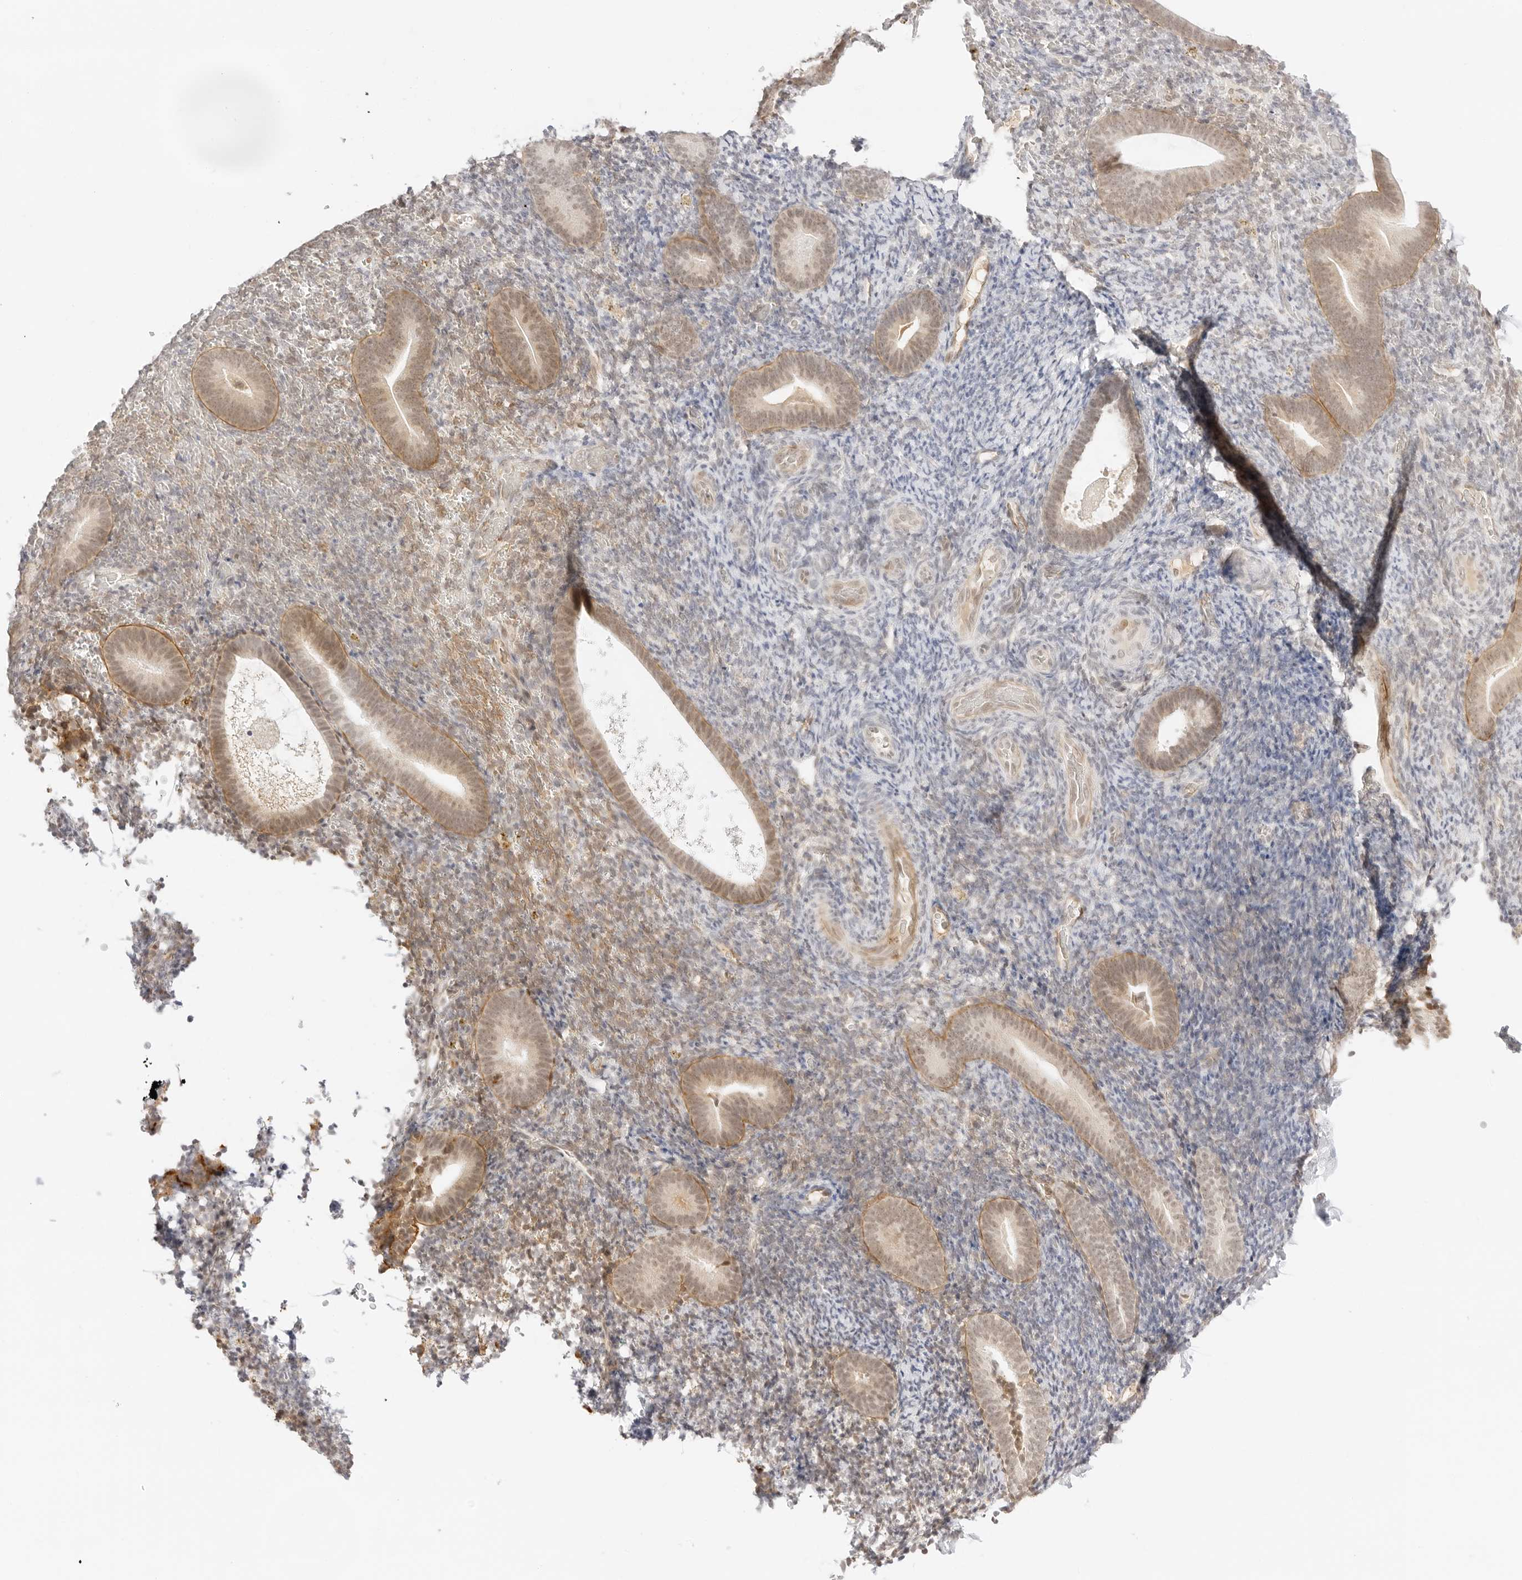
{"staining": {"intensity": "weak", "quantity": "<25%", "location": "cytoplasmic/membranous,nuclear"}, "tissue": "endometrium", "cell_type": "Cells in endometrial stroma", "image_type": "normal", "snomed": [{"axis": "morphology", "description": "Normal tissue, NOS"}, {"axis": "topography", "description": "Endometrium"}], "caption": "Cells in endometrial stroma show no significant protein positivity in normal endometrium.", "gene": "ITGA6", "patient": {"sex": "female", "age": 51}}